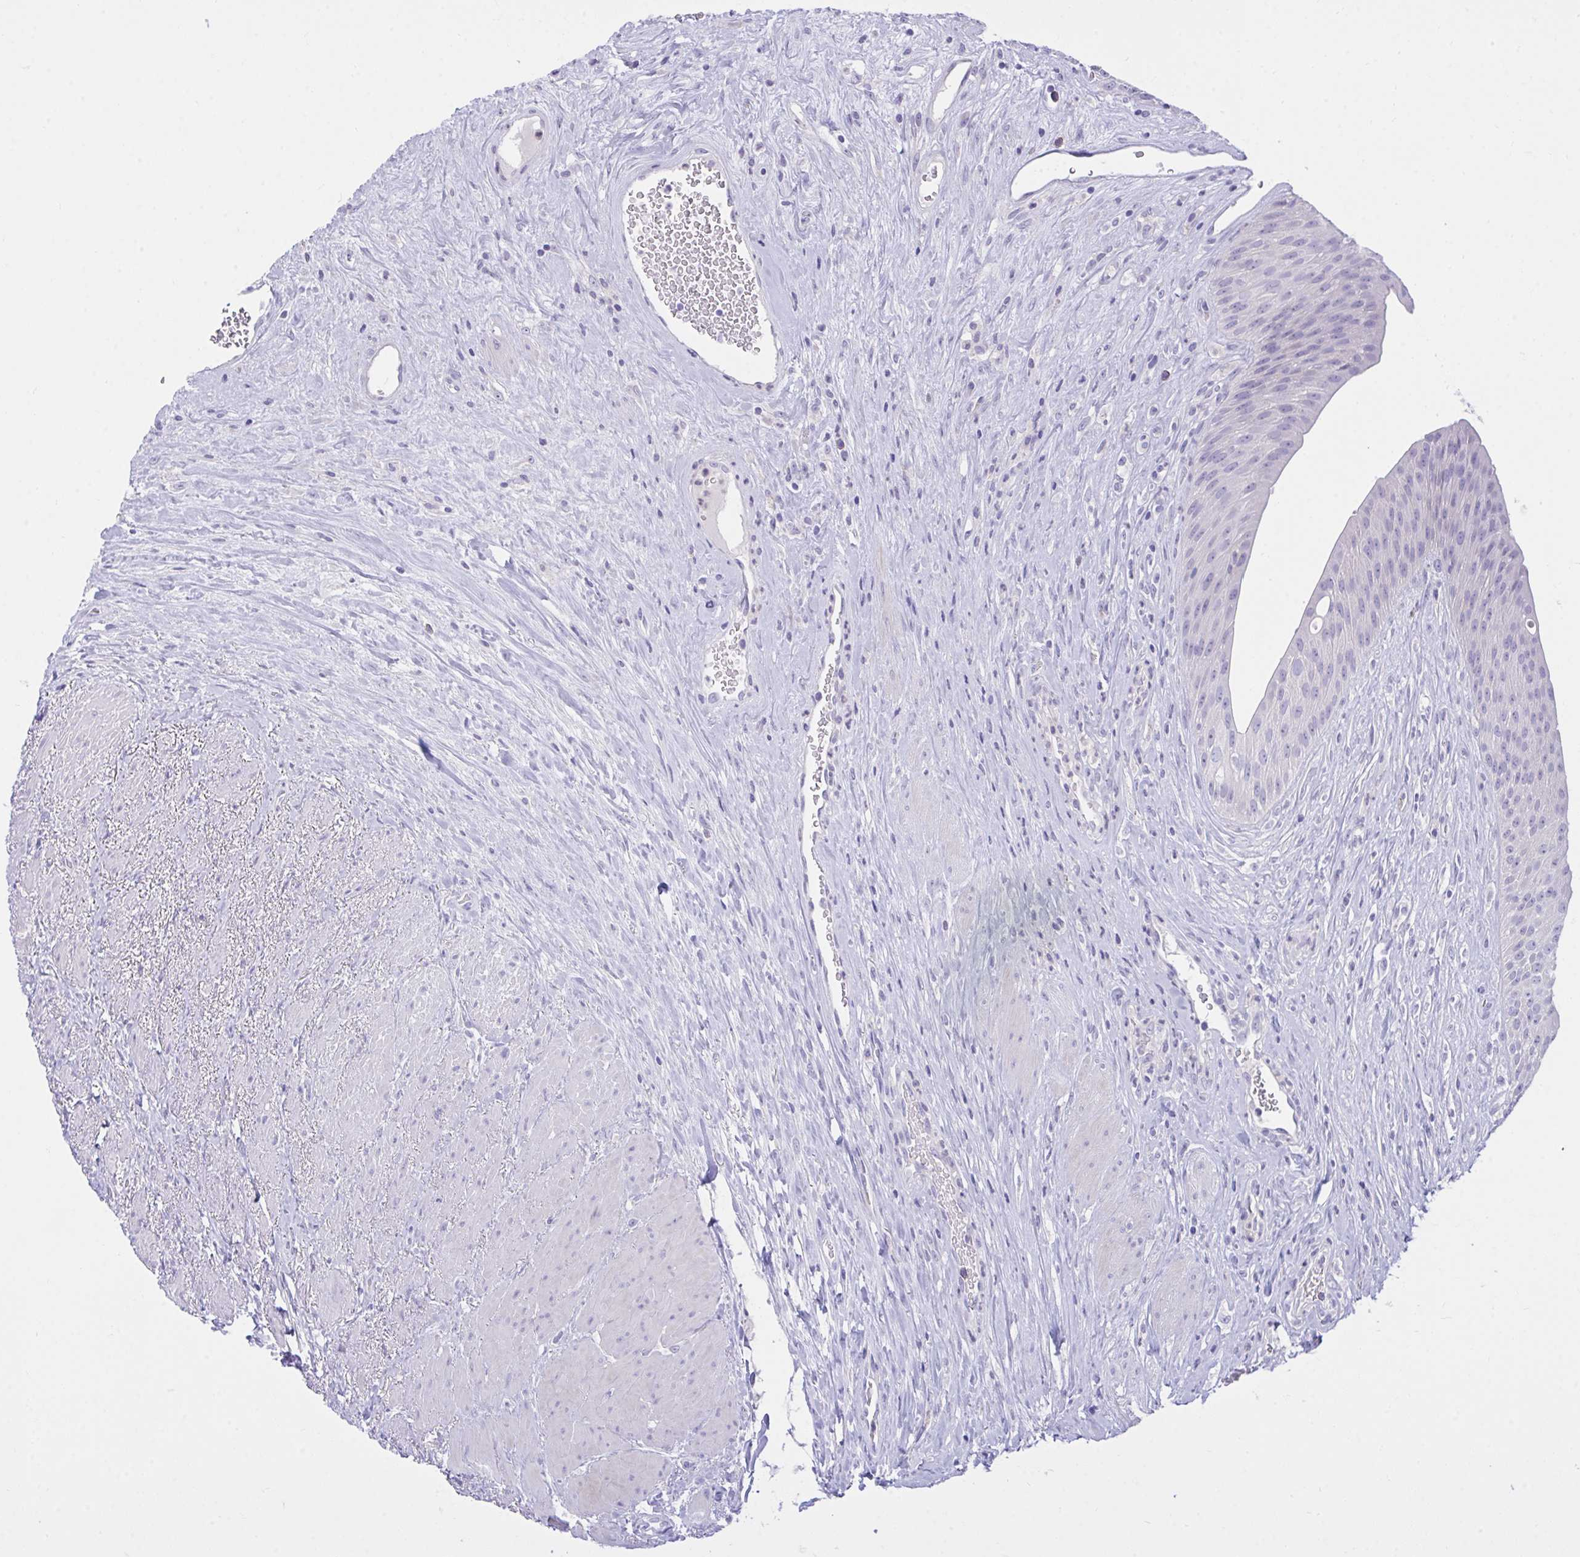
{"staining": {"intensity": "negative", "quantity": "none", "location": "none"}, "tissue": "urinary bladder", "cell_type": "Urothelial cells", "image_type": "normal", "snomed": [{"axis": "morphology", "description": "Normal tissue, NOS"}, {"axis": "topography", "description": "Urinary bladder"}], "caption": "Urothelial cells show no significant expression in normal urinary bladder.", "gene": "PLEKHH1", "patient": {"sex": "female", "age": 56}}